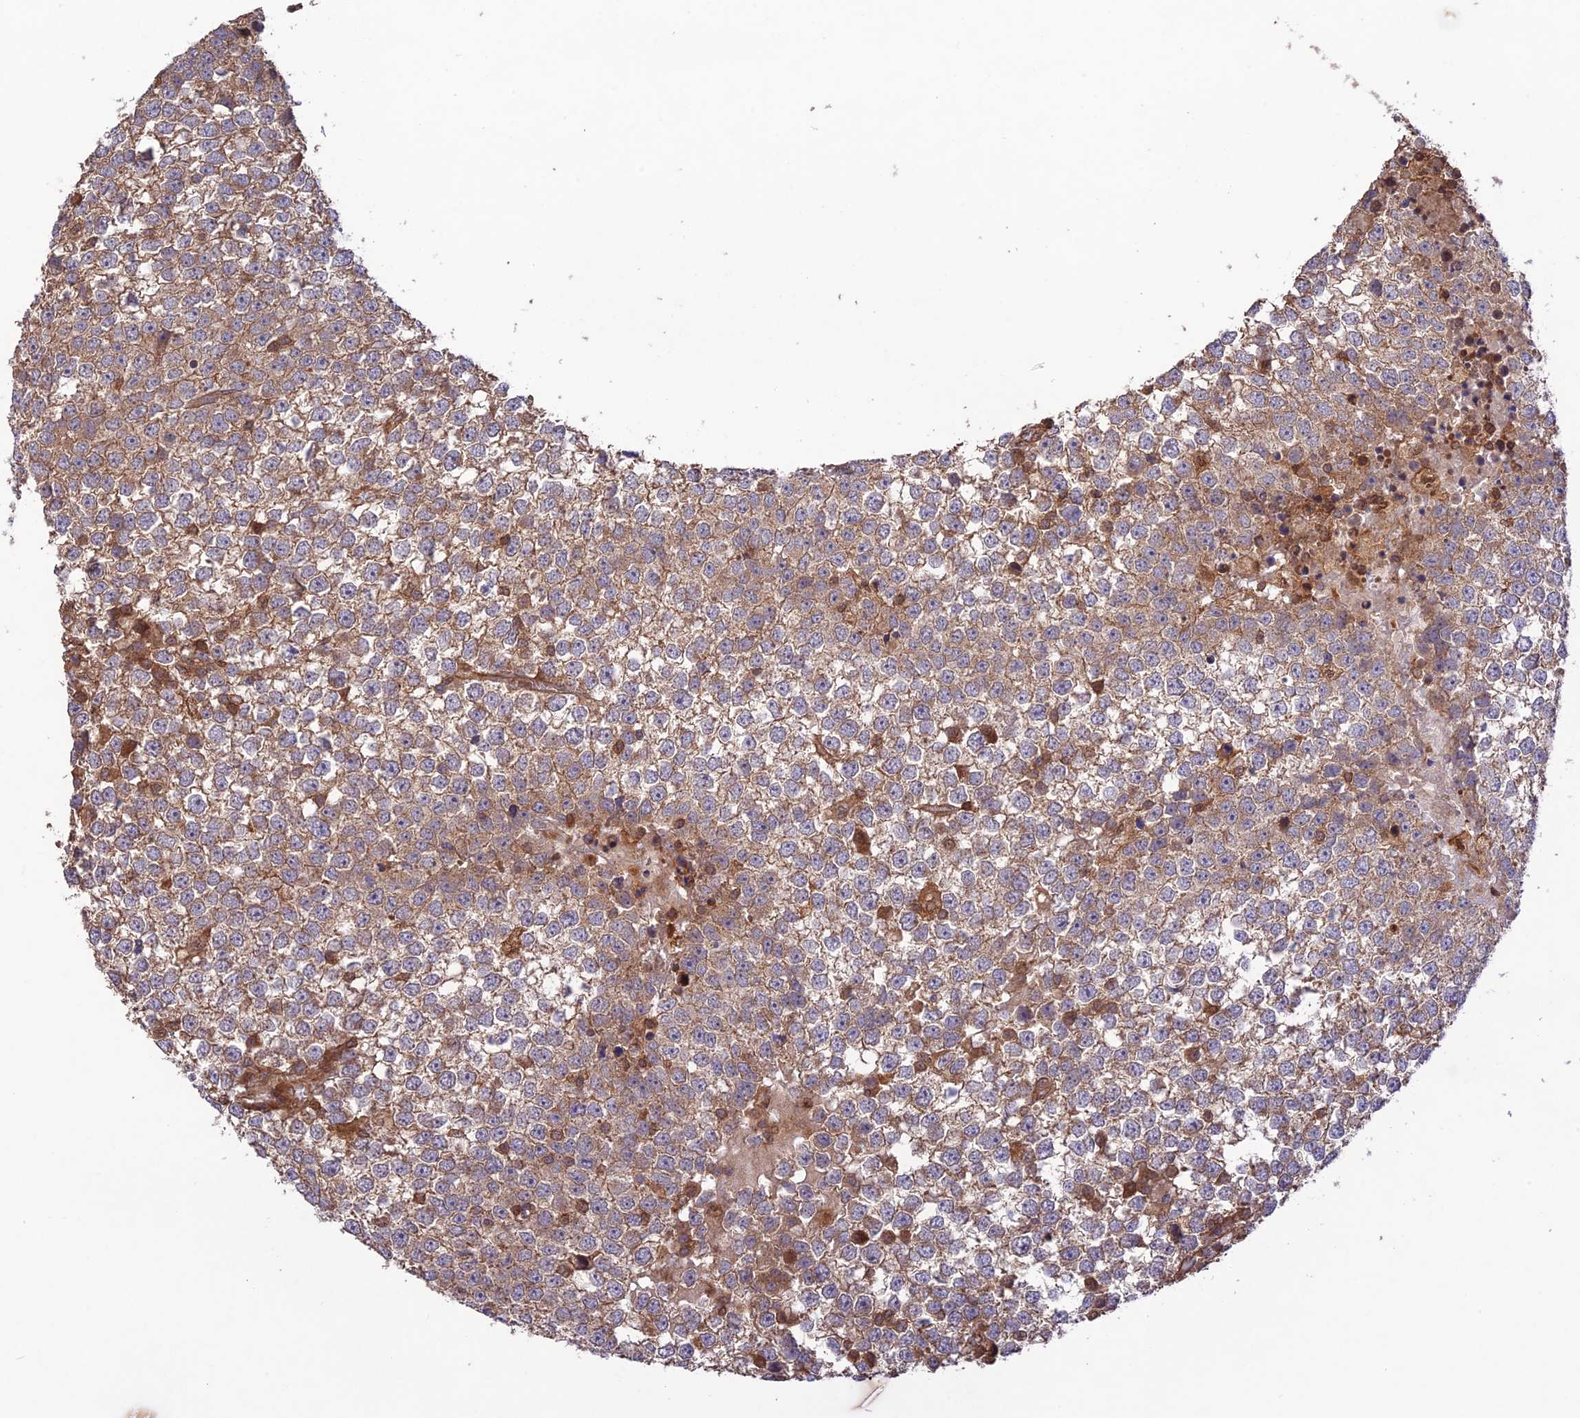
{"staining": {"intensity": "weak", "quantity": "25%-75%", "location": "cytoplasmic/membranous"}, "tissue": "testis cancer", "cell_type": "Tumor cells", "image_type": "cancer", "snomed": [{"axis": "morphology", "description": "Seminoma, NOS"}, {"axis": "topography", "description": "Testis"}], "caption": "An image showing weak cytoplasmic/membranous staining in about 25%-75% of tumor cells in testis seminoma, as visualized by brown immunohistochemical staining.", "gene": "FCHSD1", "patient": {"sex": "male", "age": 65}}